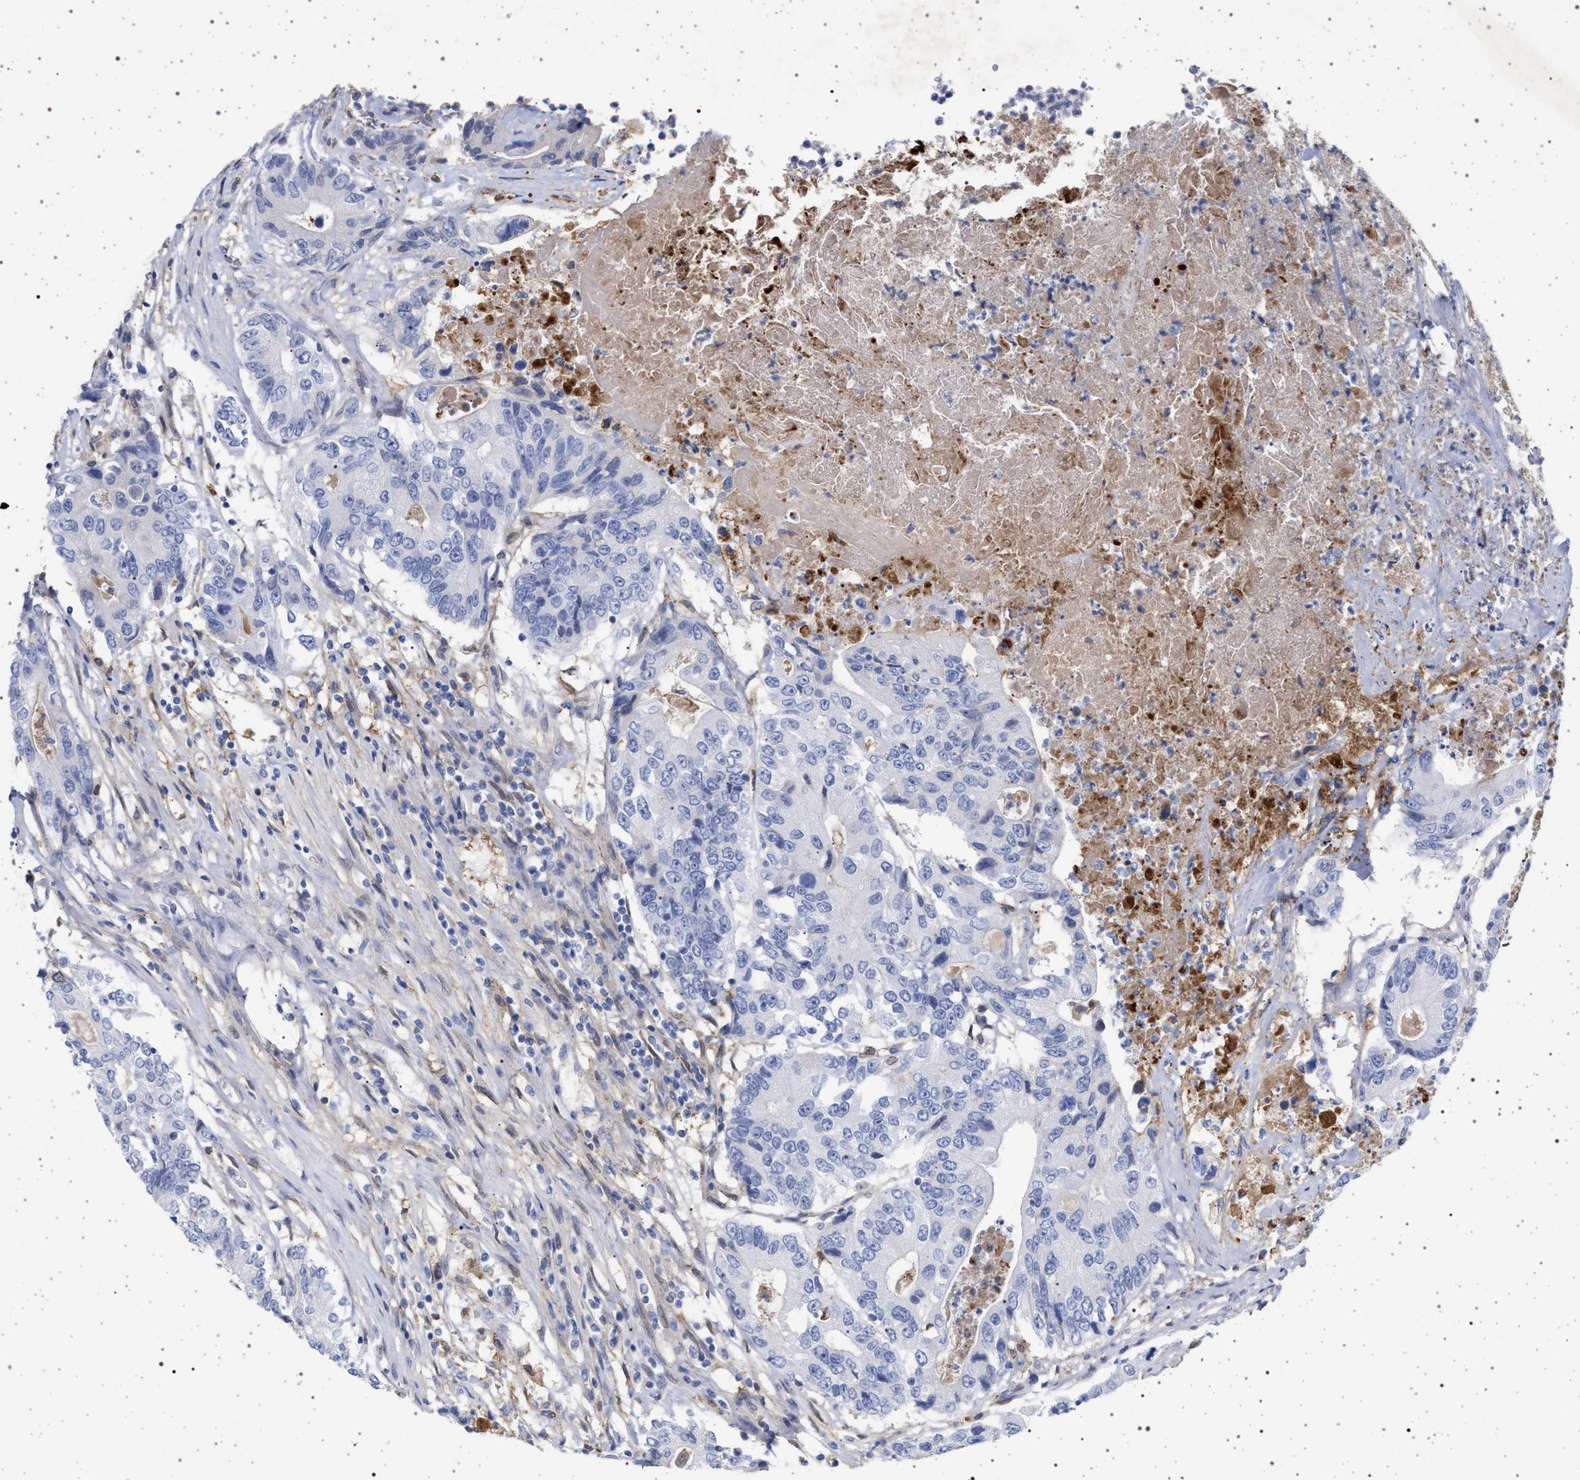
{"staining": {"intensity": "negative", "quantity": "none", "location": "none"}, "tissue": "colorectal cancer", "cell_type": "Tumor cells", "image_type": "cancer", "snomed": [{"axis": "morphology", "description": "Adenocarcinoma, NOS"}, {"axis": "topography", "description": "Colon"}], "caption": "A histopathology image of adenocarcinoma (colorectal) stained for a protein demonstrates no brown staining in tumor cells. (Brightfield microscopy of DAB (3,3'-diaminobenzidine) immunohistochemistry at high magnification).", "gene": "PLG", "patient": {"sex": "female", "age": 77}}